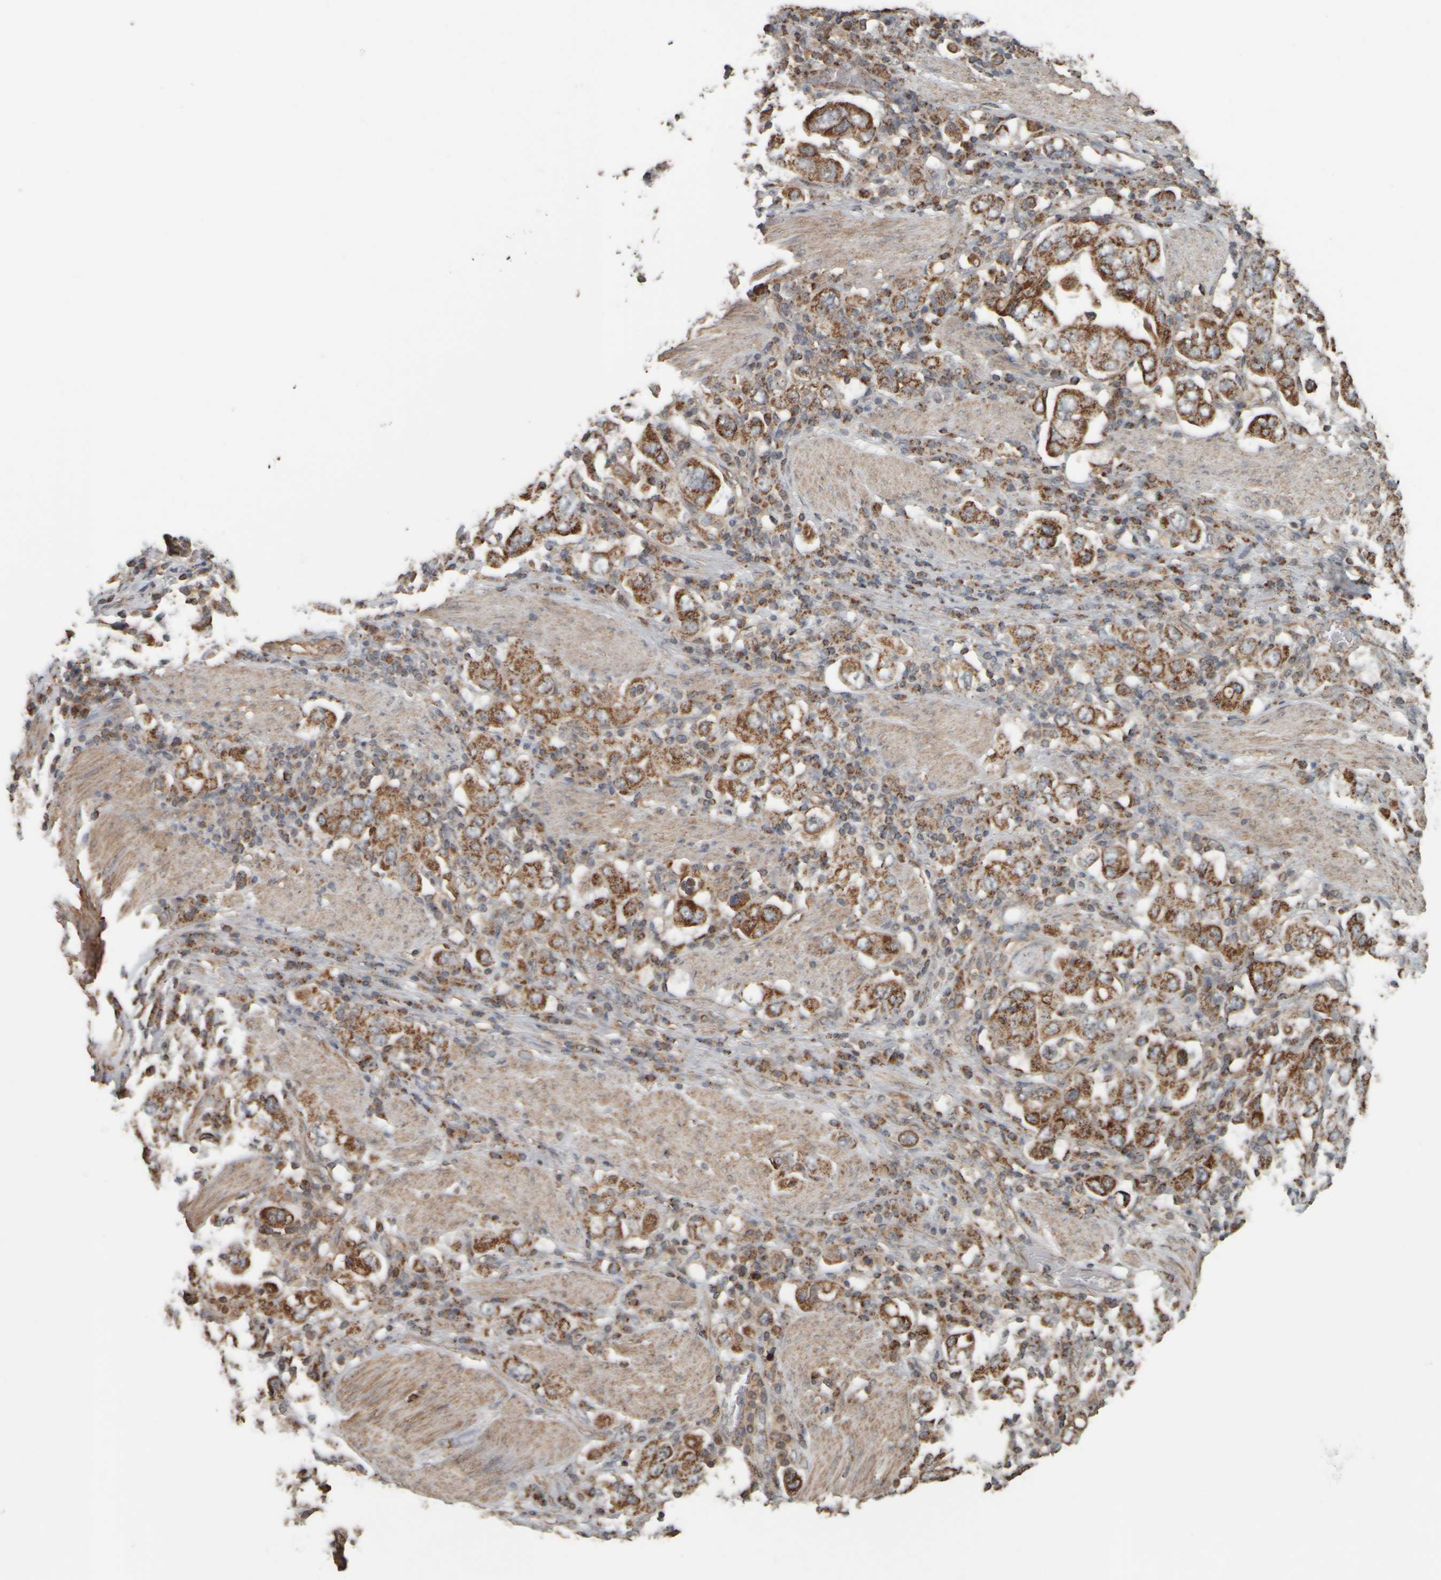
{"staining": {"intensity": "moderate", "quantity": ">75%", "location": "cytoplasmic/membranous"}, "tissue": "stomach cancer", "cell_type": "Tumor cells", "image_type": "cancer", "snomed": [{"axis": "morphology", "description": "Adenocarcinoma, NOS"}, {"axis": "topography", "description": "Stomach, upper"}], "caption": "Immunohistochemical staining of human stomach cancer (adenocarcinoma) exhibits moderate cytoplasmic/membranous protein positivity in approximately >75% of tumor cells.", "gene": "APBB2", "patient": {"sex": "male", "age": 62}}